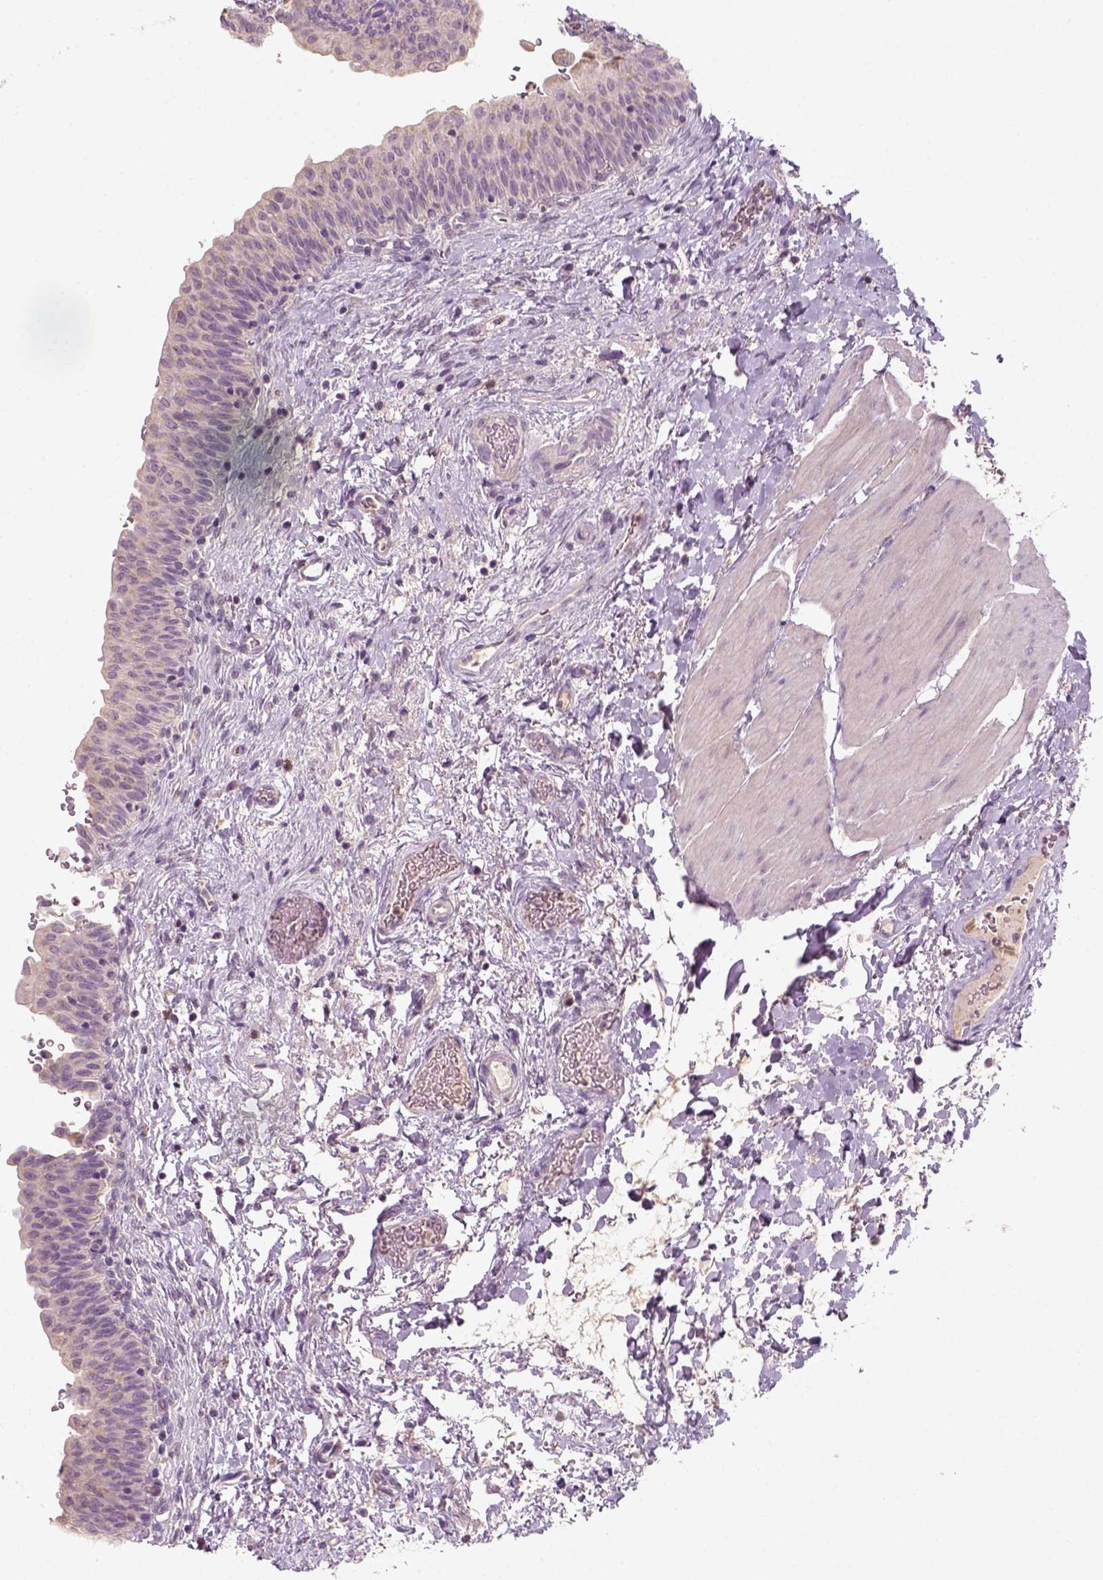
{"staining": {"intensity": "negative", "quantity": "none", "location": "none"}, "tissue": "urinary bladder", "cell_type": "Urothelial cells", "image_type": "normal", "snomed": [{"axis": "morphology", "description": "Normal tissue, NOS"}, {"axis": "topography", "description": "Urinary bladder"}], "caption": "Immunohistochemical staining of normal human urinary bladder reveals no significant positivity in urothelial cells. (Stains: DAB IHC with hematoxylin counter stain, Microscopy: brightfield microscopy at high magnification).", "gene": "AQP9", "patient": {"sex": "male", "age": 56}}